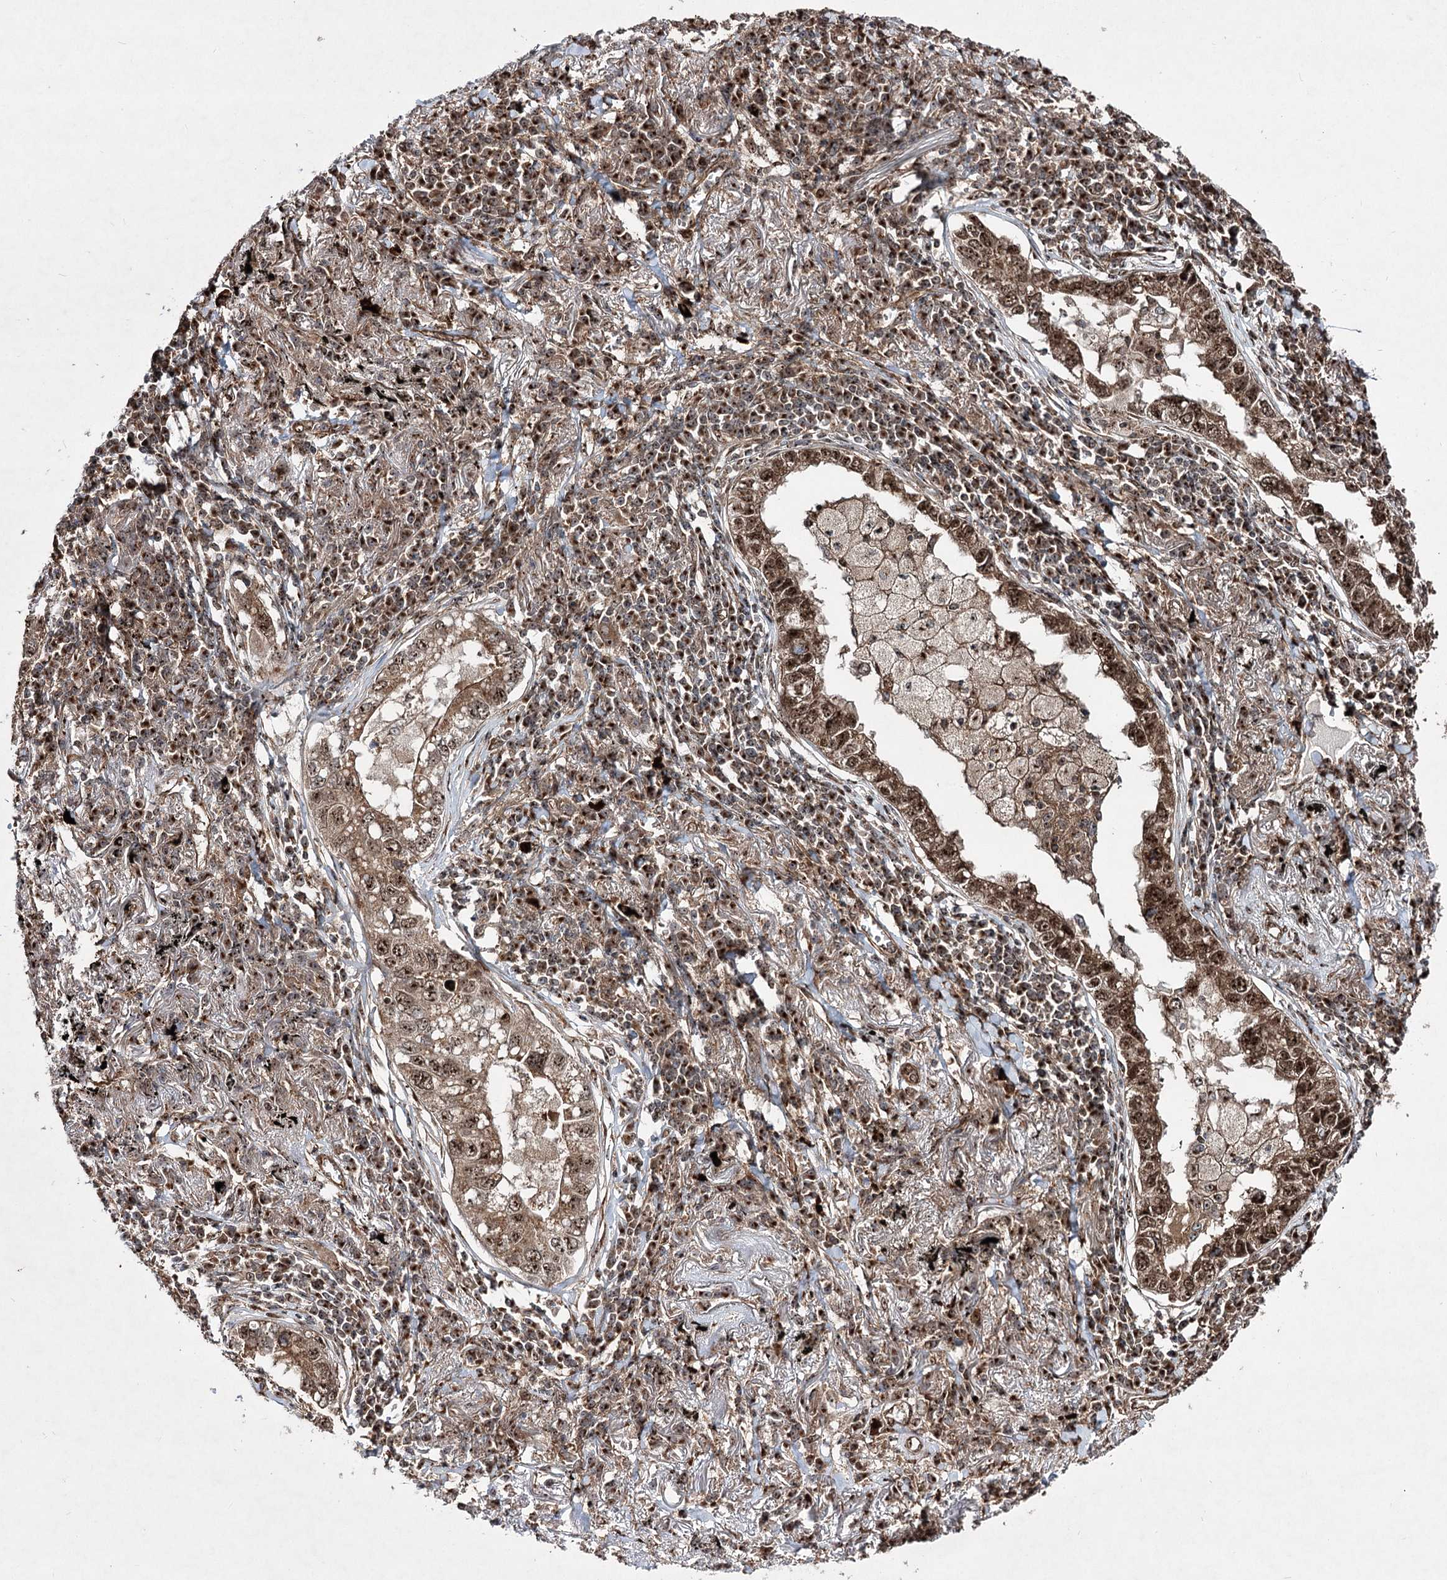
{"staining": {"intensity": "strong", "quantity": ">75%", "location": "cytoplasmic/membranous,nuclear"}, "tissue": "lung cancer", "cell_type": "Tumor cells", "image_type": "cancer", "snomed": [{"axis": "morphology", "description": "Adenocarcinoma, NOS"}, {"axis": "topography", "description": "Lung"}], "caption": "This image displays IHC staining of human lung adenocarcinoma, with high strong cytoplasmic/membranous and nuclear positivity in about >75% of tumor cells.", "gene": "SERINC5", "patient": {"sex": "male", "age": 65}}